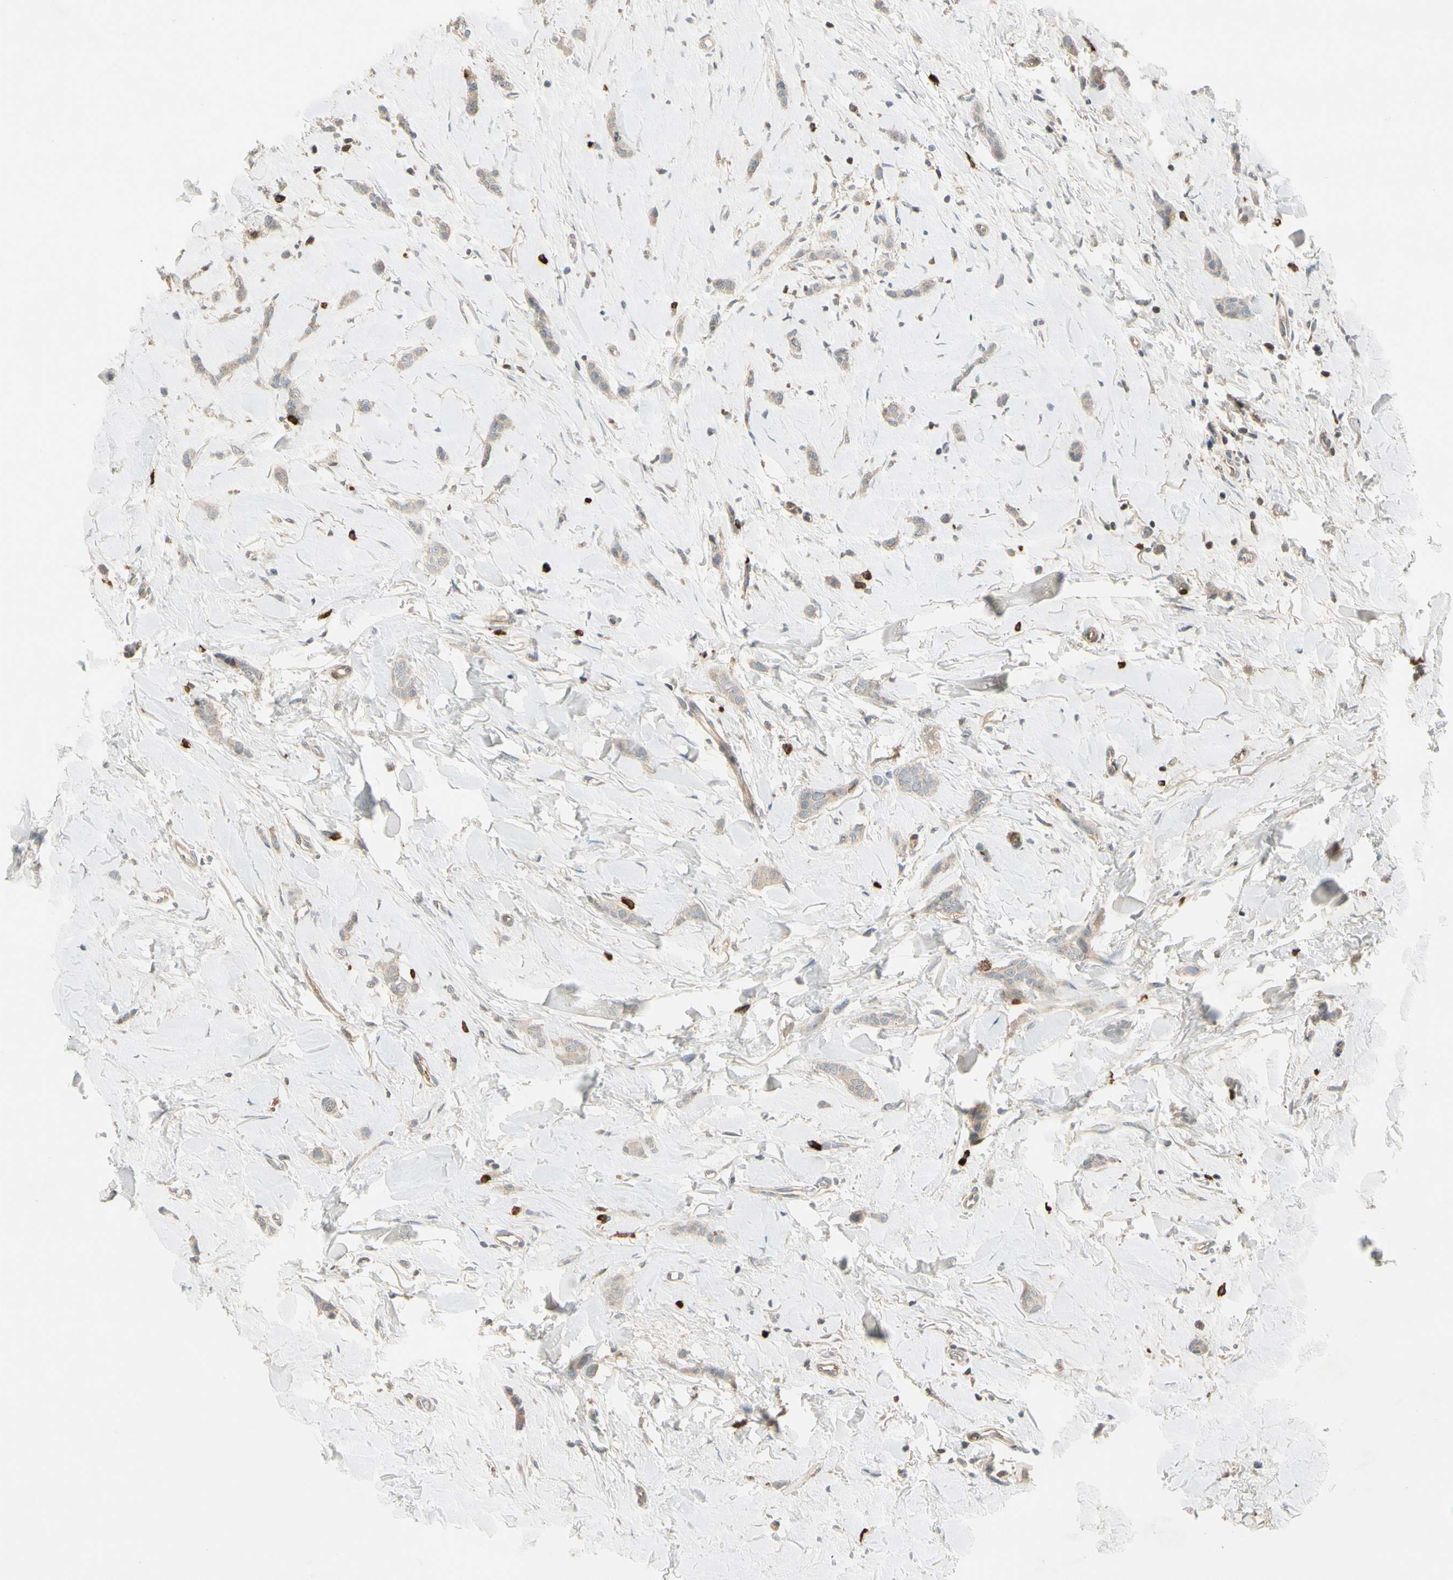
{"staining": {"intensity": "weak", "quantity": "25%-75%", "location": "cytoplasmic/membranous"}, "tissue": "breast cancer", "cell_type": "Tumor cells", "image_type": "cancer", "snomed": [{"axis": "morphology", "description": "Lobular carcinoma"}, {"axis": "topography", "description": "Skin"}, {"axis": "topography", "description": "Breast"}], "caption": "Immunohistochemical staining of breast cancer reveals low levels of weak cytoplasmic/membranous expression in about 25%-75% of tumor cells.", "gene": "ICAM5", "patient": {"sex": "female", "age": 46}}